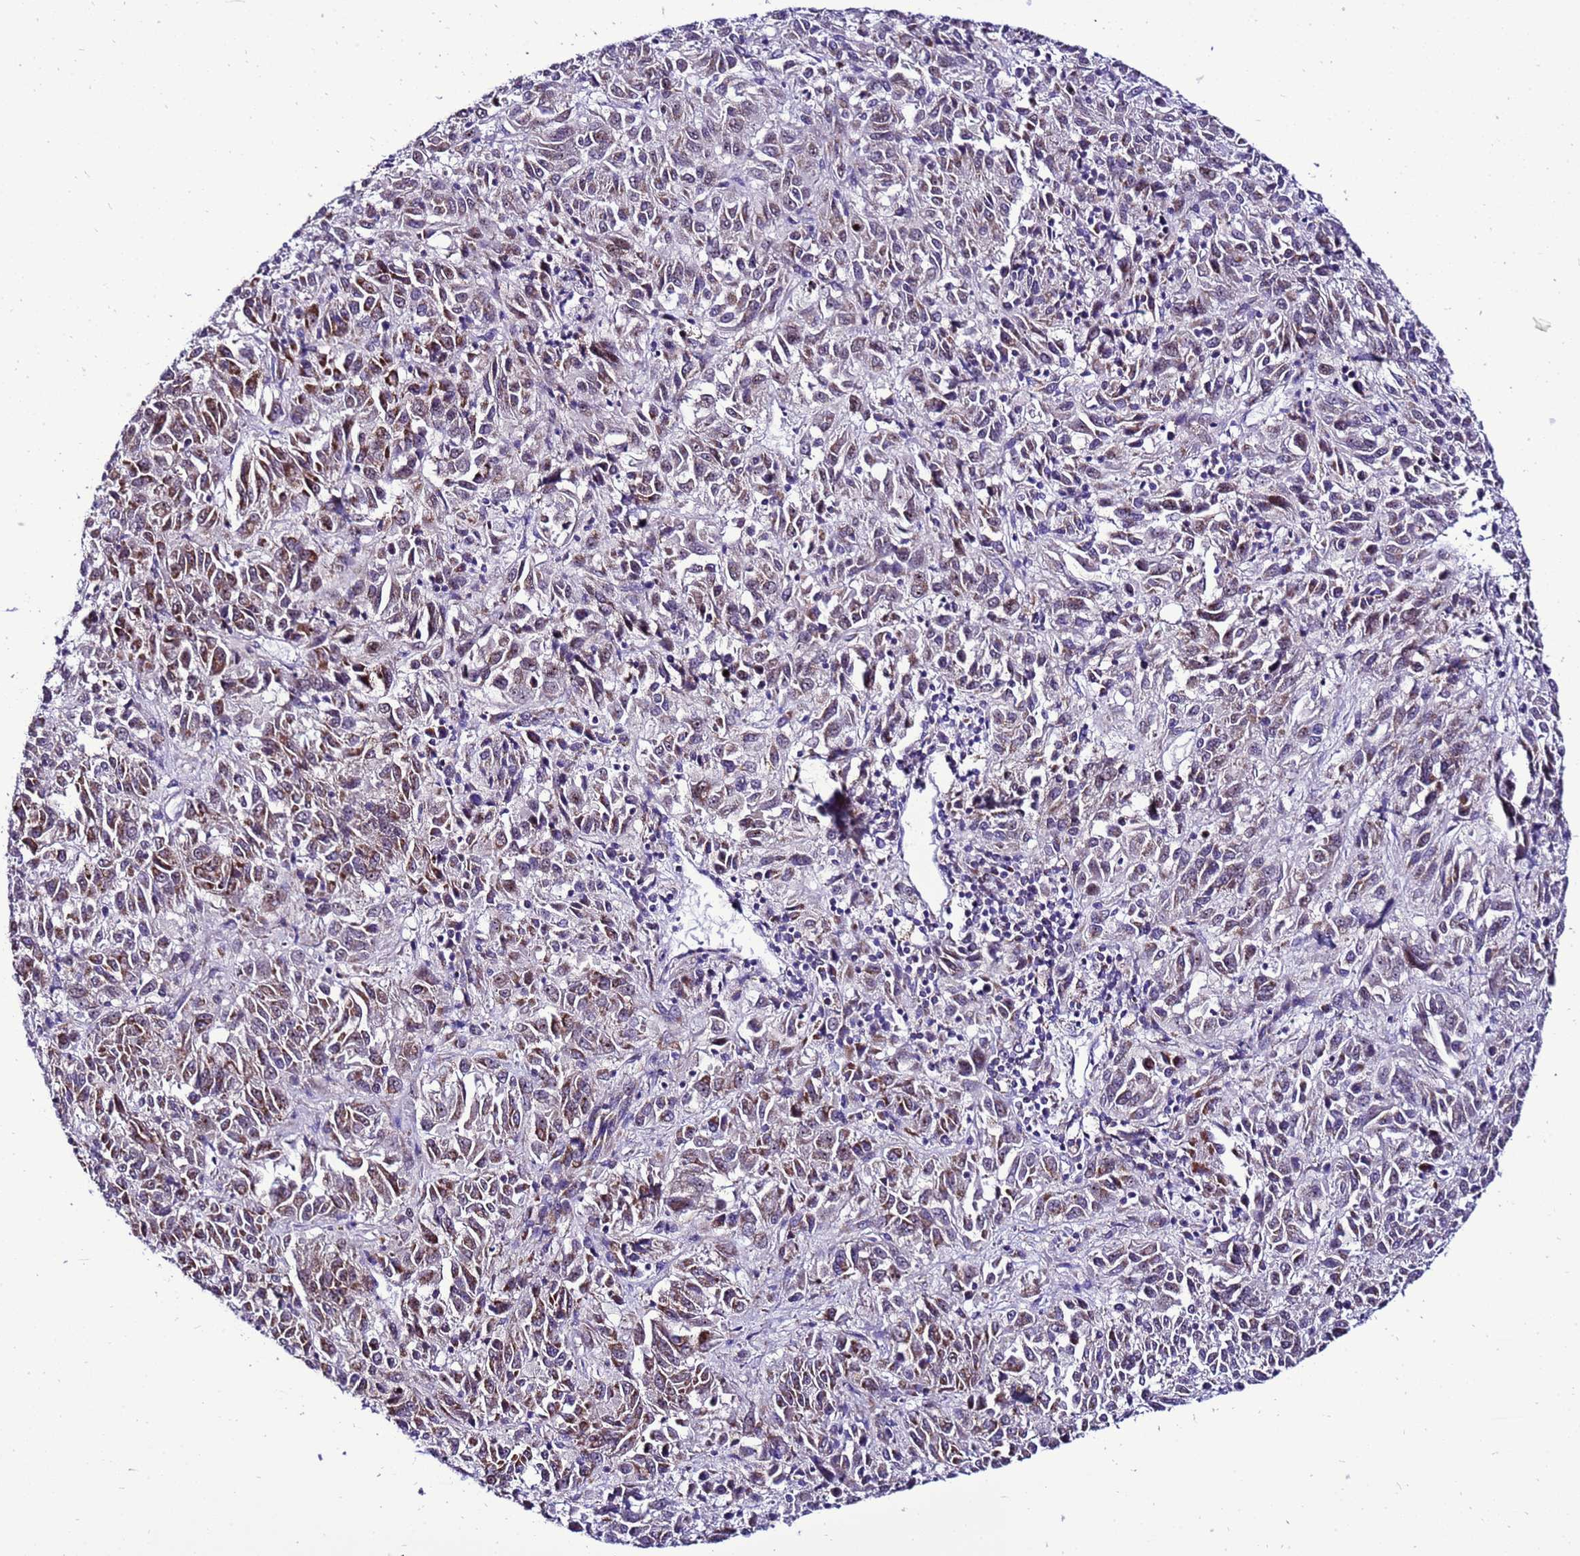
{"staining": {"intensity": "moderate", "quantity": "25%-75%", "location": "cytoplasmic/membranous"}, "tissue": "melanoma", "cell_type": "Tumor cells", "image_type": "cancer", "snomed": [{"axis": "morphology", "description": "Malignant melanoma, Metastatic site"}, {"axis": "topography", "description": "Lung"}], "caption": "IHC image of neoplastic tissue: malignant melanoma (metastatic site) stained using immunohistochemistry exhibits medium levels of moderate protein expression localized specifically in the cytoplasmic/membranous of tumor cells, appearing as a cytoplasmic/membranous brown color.", "gene": "DPH6", "patient": {"sex": "male", "age": 64}}